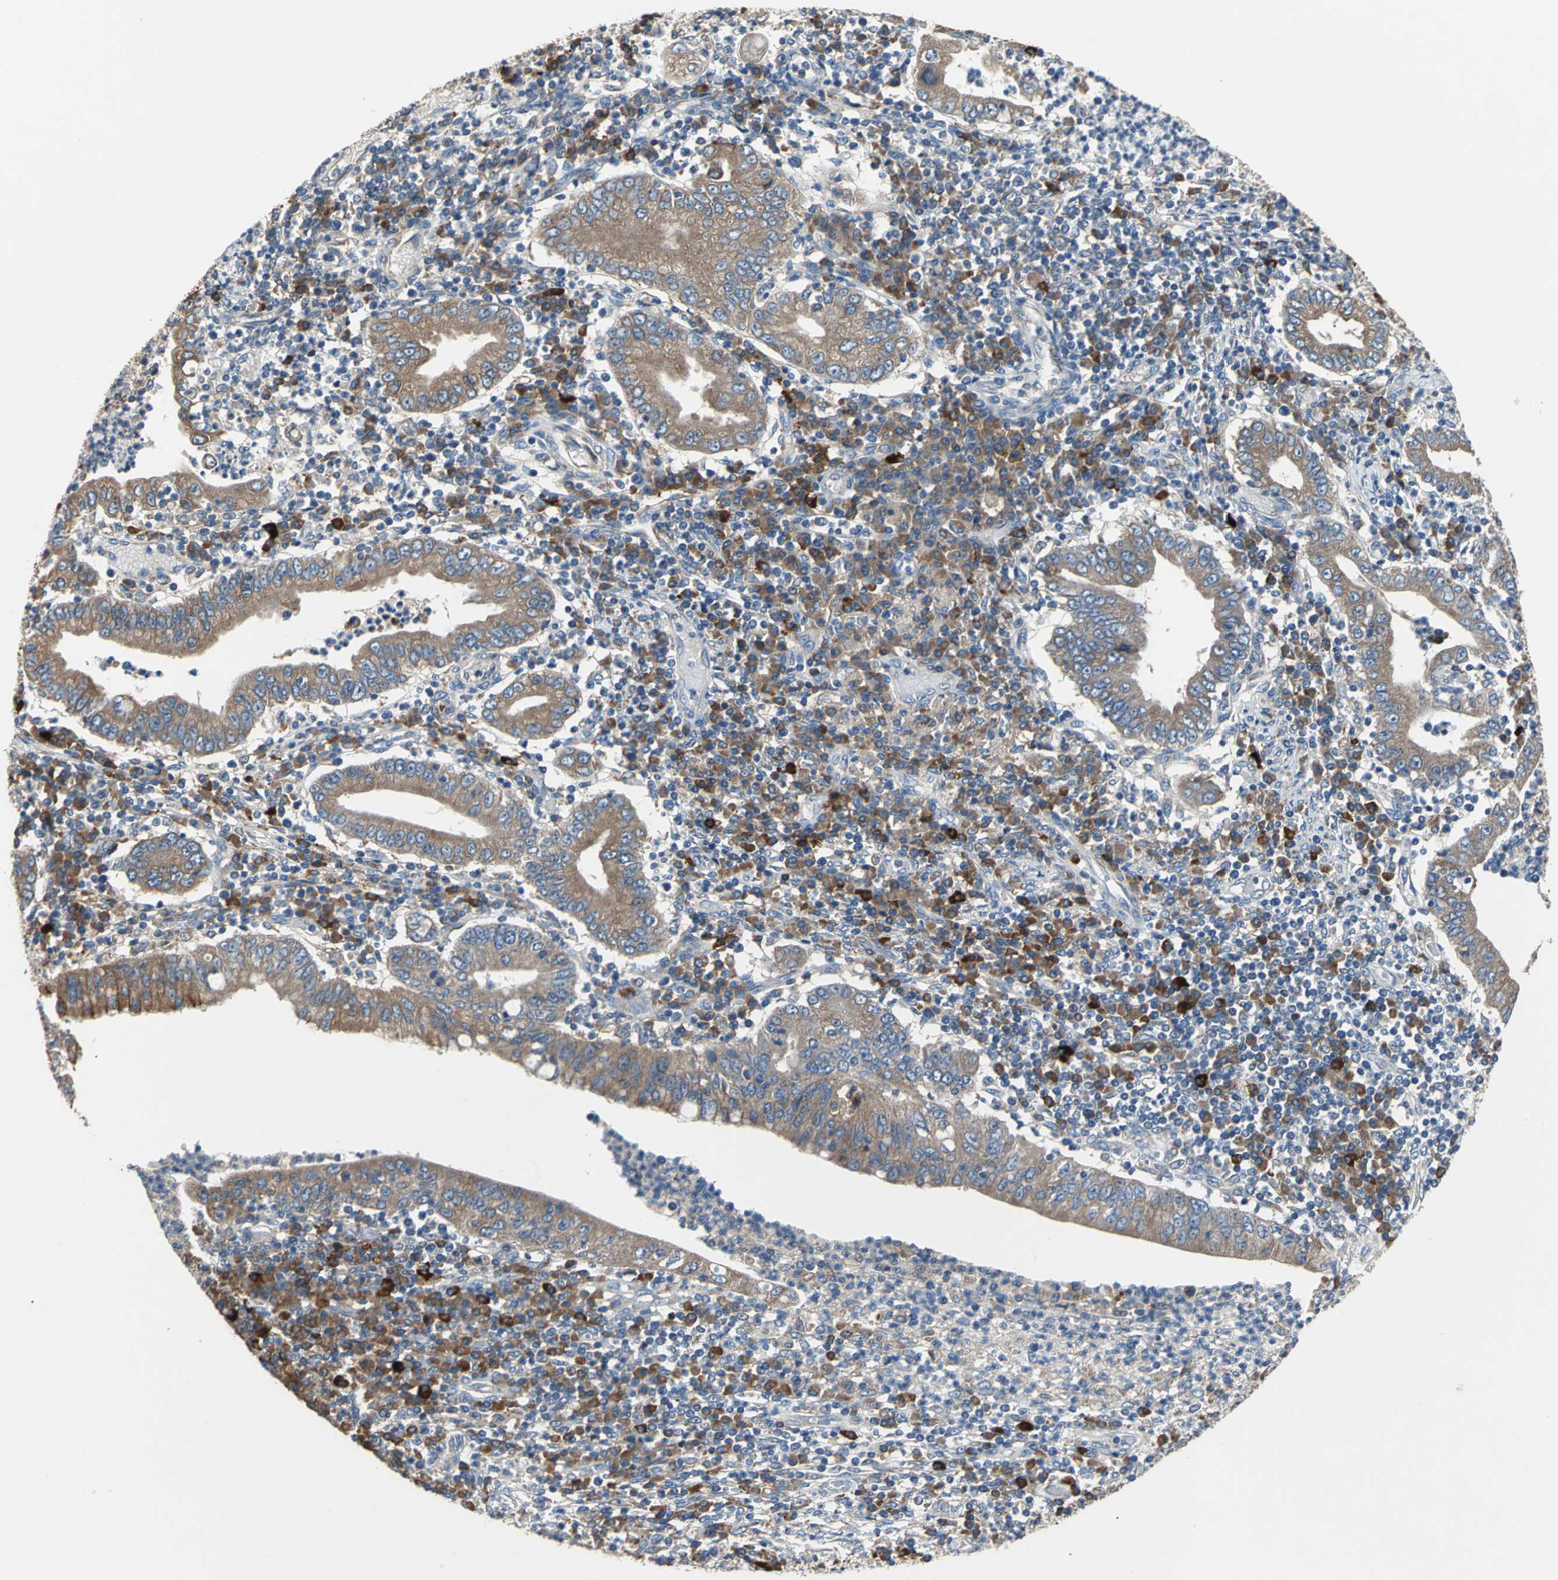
{"staining": {"intensity": "moderate", "quantity": ">75%", "location": "cytoplasmic/membranous"}, "tissue": "stomach cancer", "cell_type": "Tumor cells", "image_type": "cancer", "snomed": [{"axis": "morphology", "description": "Normal tissue, NOS"}, {"axis": "morphology", "description": "Adenocarcinoma, NOS"}, {"axis": "topography", "description": "Esophagus"}, {"axis": "topography", "description": "Stomach, upper"}, {"axis": "topography", "description": "Peripheral nerve tissue"}], "caption": "Tumor cells reveal moderate cytoplasmic/membranous expression in approximately >75% of cells in stomach cancer (adenocarcinoma).", "gene": "HEPH", "patient": {"sex": "male", "age": 62}}